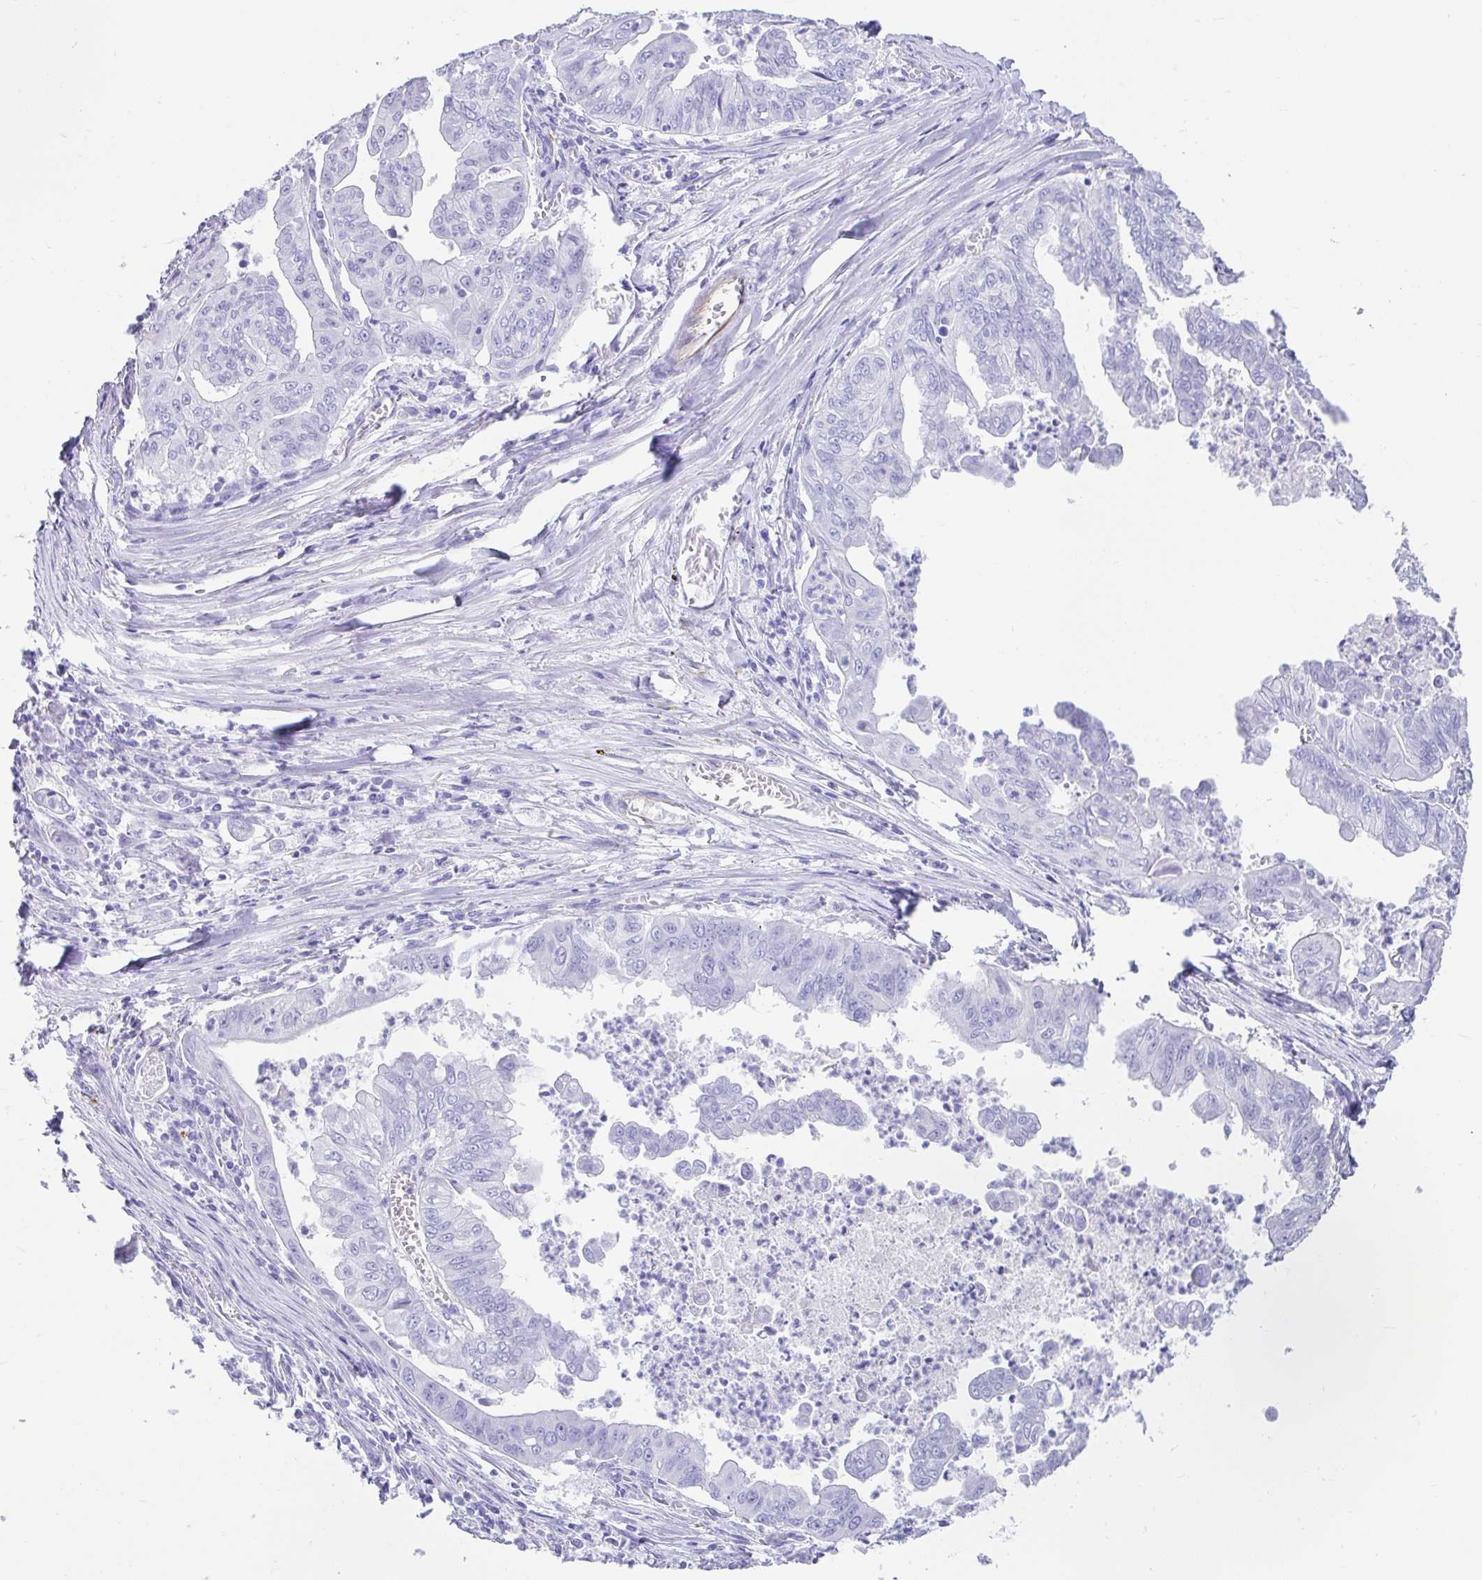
{"staining": {"intensity": "negative", "quantity": "none", "location": "none"}, "tissue": "stomach cancer", "cell_type": "Tumor cells", "image_type": "cancer", "snomed": [{"axis": "morphology", "description": "Adenocarcinoma, NOS"}, {"axis": "topography", "description": "Stomach, upper"}], "caption": "Tumor cells show no significant protein staining in stomach cancer.", "gene": "FAM107A", "patient": {"sex": "male", "age": 80}}